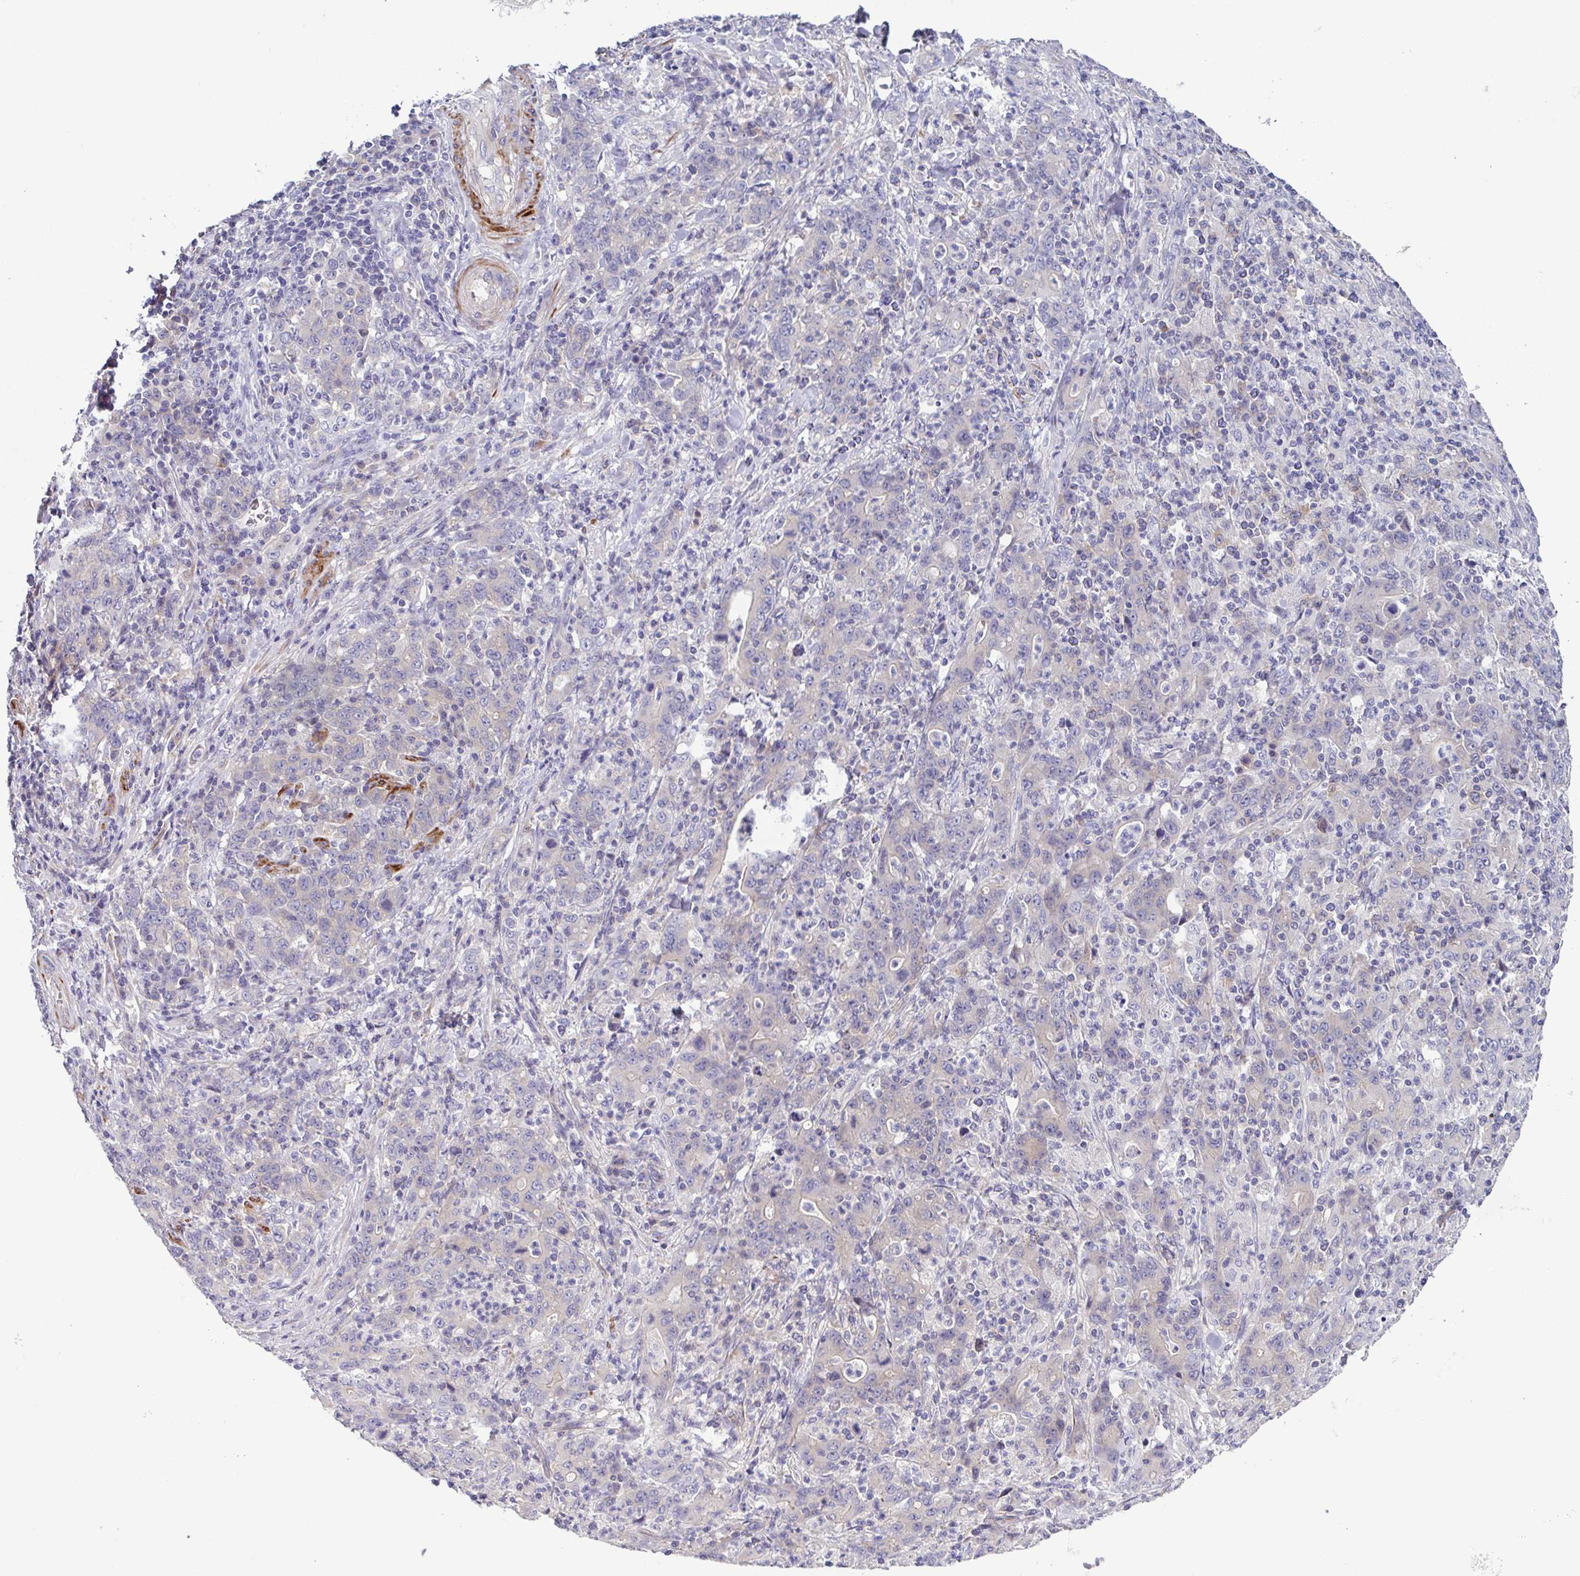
{"staining": {"intensity": "moderate", "quantity": "25%-75%", "location": "cytoplasmic/membranous"}, "tissue": "stomach cancer", "cell_type": "Tumor cells", "image_type": "cancer", "snomed": [{"axis": "morphology", "description": "Adenocarcinoma, NOS"}, {"axis": "topography", "description": "Stomach, upper"}], "caption": "Stomach cancer stained for a protein (brown) displays moderate cytoplasmic/membranous positive expression in approximately 25%-75% of tumor cells.", "gene": "CFAP97D1", "patient": {"sex": "male", "age": 69}}